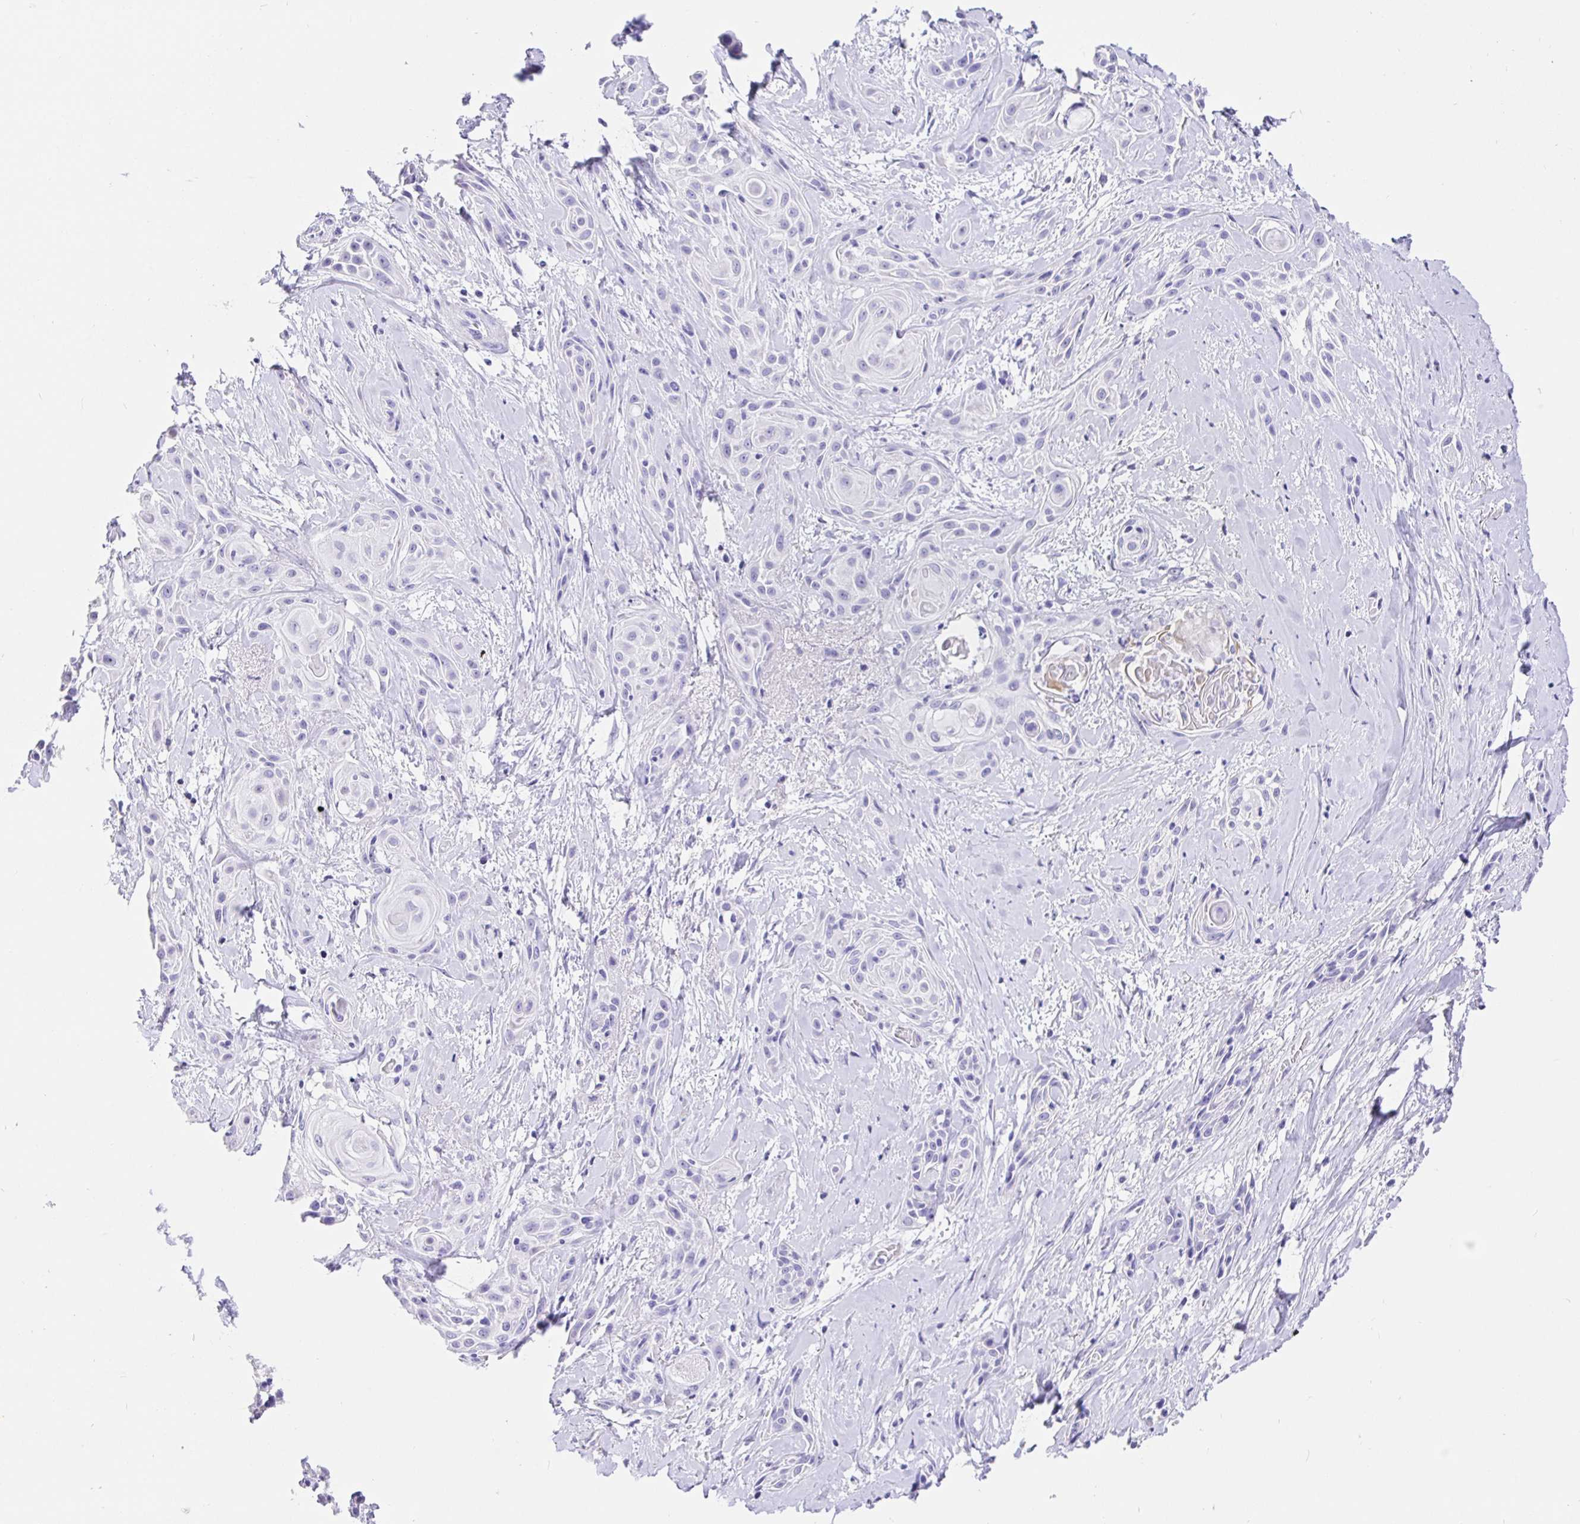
{"staining": {"intensity": "negative", "quantity": "none", "location": "none"}, "tissue": "skin cancer", "cell_type": "Tumor cells", "image_type": "cancer", "snomed": [{"axis": "morphology", "description": "Squamous cell carcinoma, NOS"}, {"axis": "topography", "description": "Skin"}, {"axis": "topography", "description": "Anal"}], "caption": "Immunohistochemical staining of squamous cell carcinoma (skin) exhibits no significant positivity in tumor cells.", "gene": "PRAMEF19", "patient": {"sex": "male", "age": 64}}